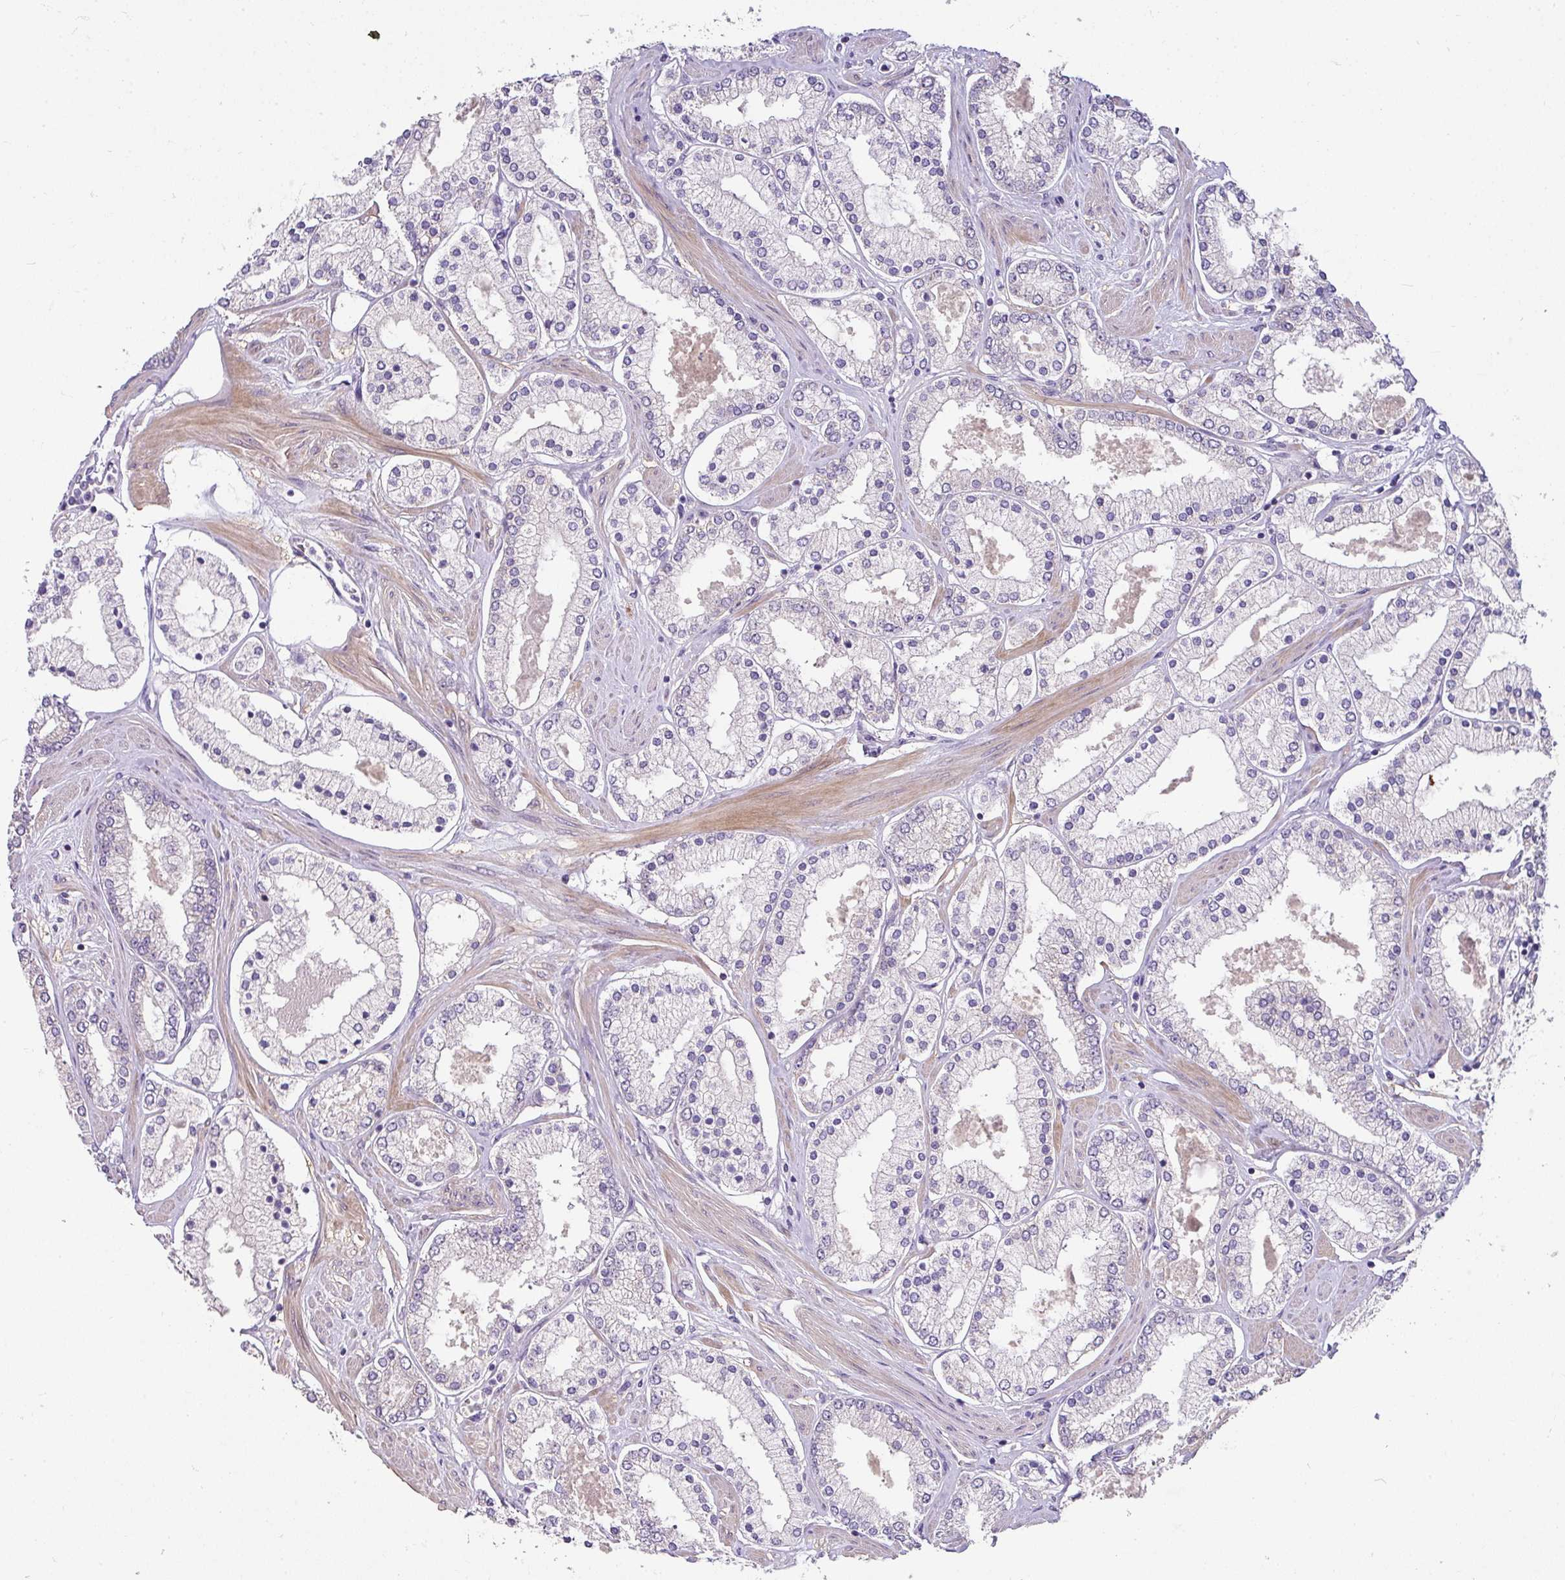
{"staining": {"intensity": "negative", "quantity": "none", "location": "none"}, "tissue": "prostate cancer", "cell_type": "Tumor cells", "image_type": "cancer", "snomed": [{"axis": "morphology", "description": "Adenocarcinoma, Low grade"}, {"axis": "topography", "description": "Prostate"}], "caption": "There is no significant staining in tumor cells of prostate adenocarcinoma (low-grade). Brightfield microscopy of IHC stained with DAB (brown) and hematoxylin (blue), captured at high magnification.", "gene": "STK35", "patient": {"sex": "male", "age": 42}}